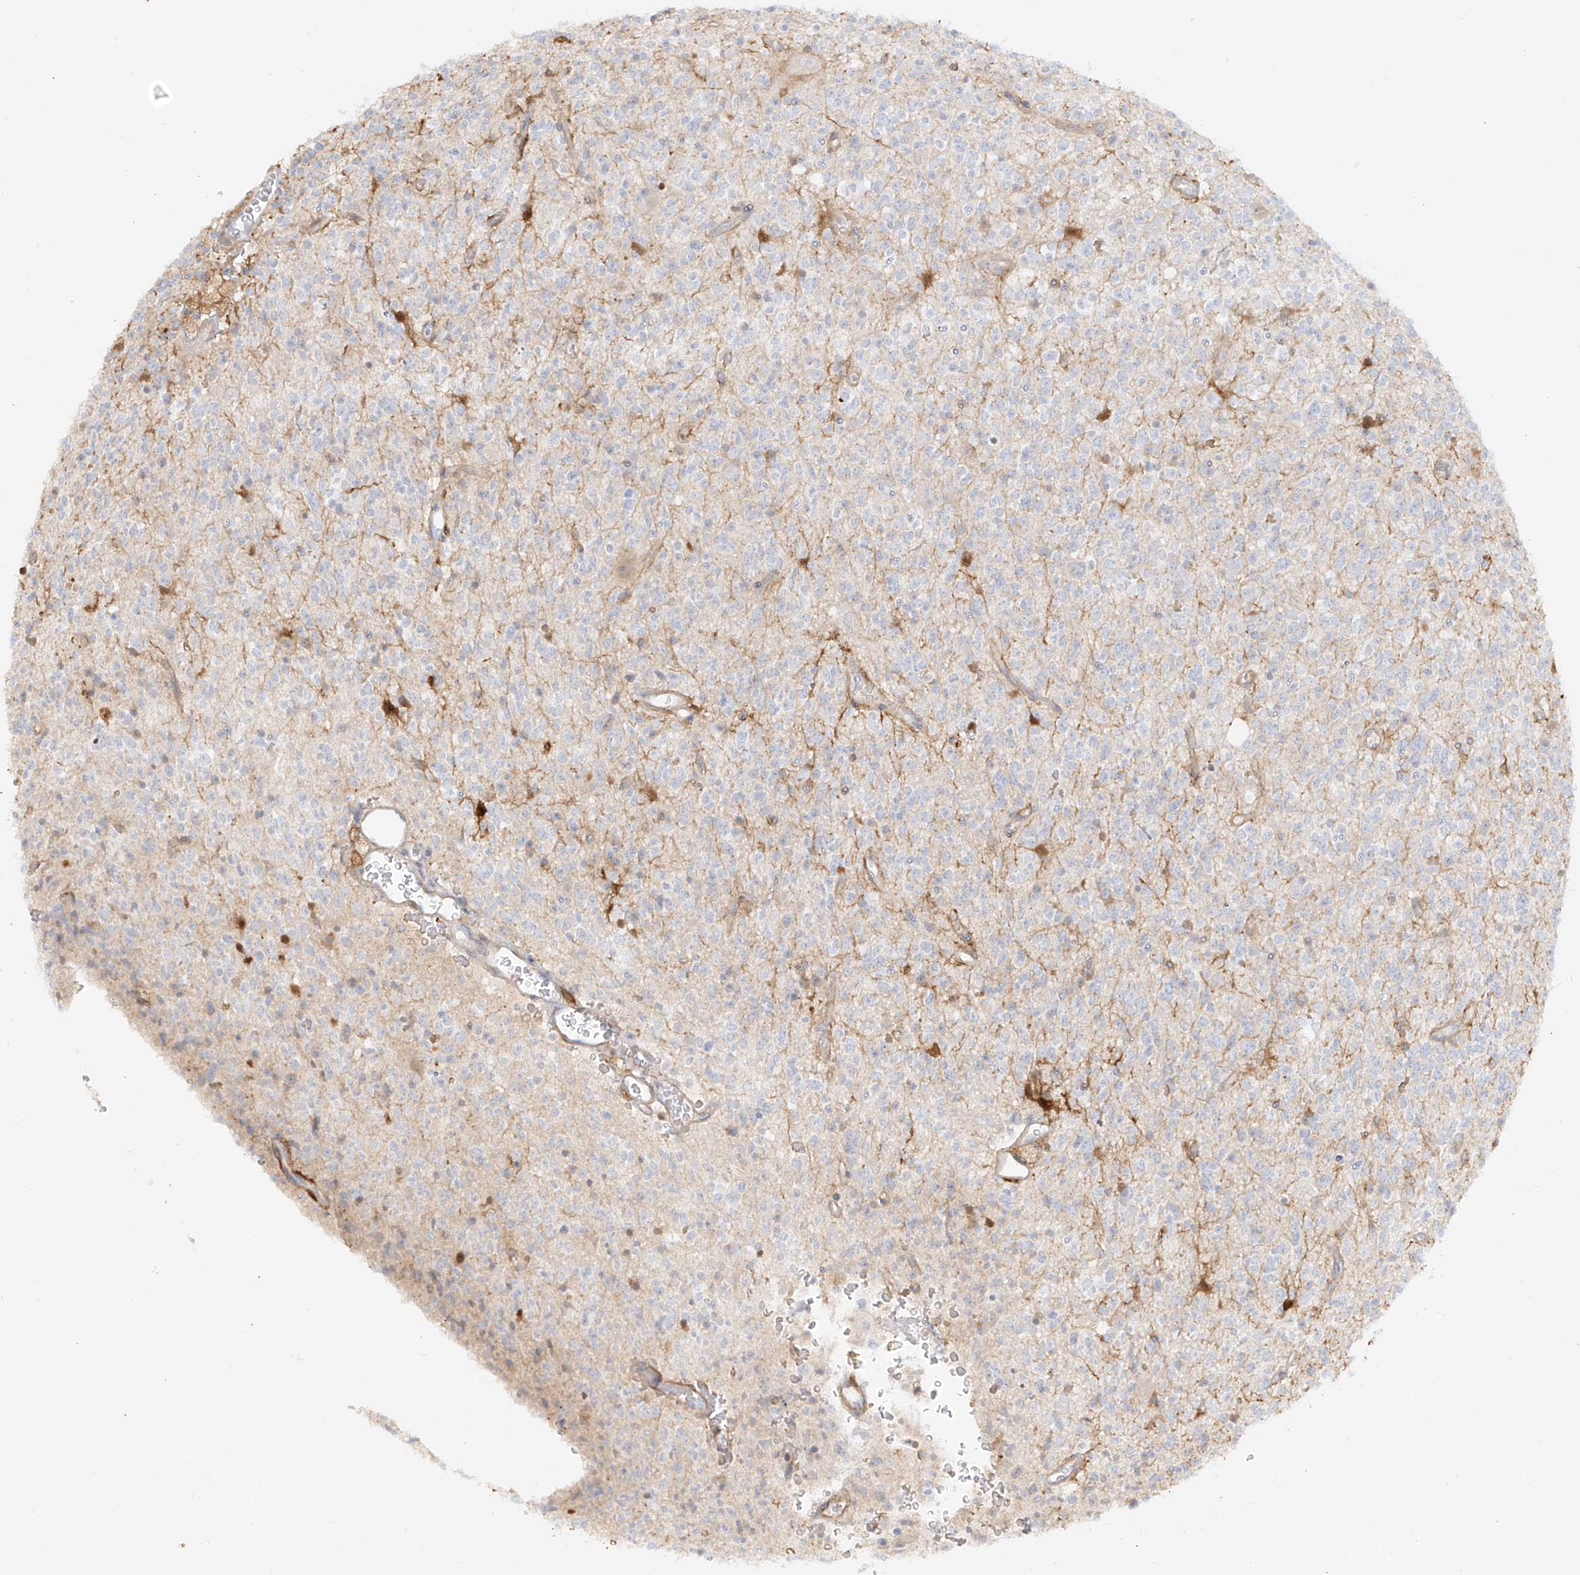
{"staining": {"intensity": "negative", "quantity": "none", "location": "none"}, "tissue": "glioma", "cell_type": "Tumor cells", "image_type": "cancer", "snomed": [{"axis": "morphology", "description": "Glioma, malignant, High grade"}, {"axis": "topography", "description": "Brain"}], "caption": "Tumor cells are negative for brown protein staining in glioma.", "gene": "UPK1B", "patient": {"sex": "male", "age": 34}}